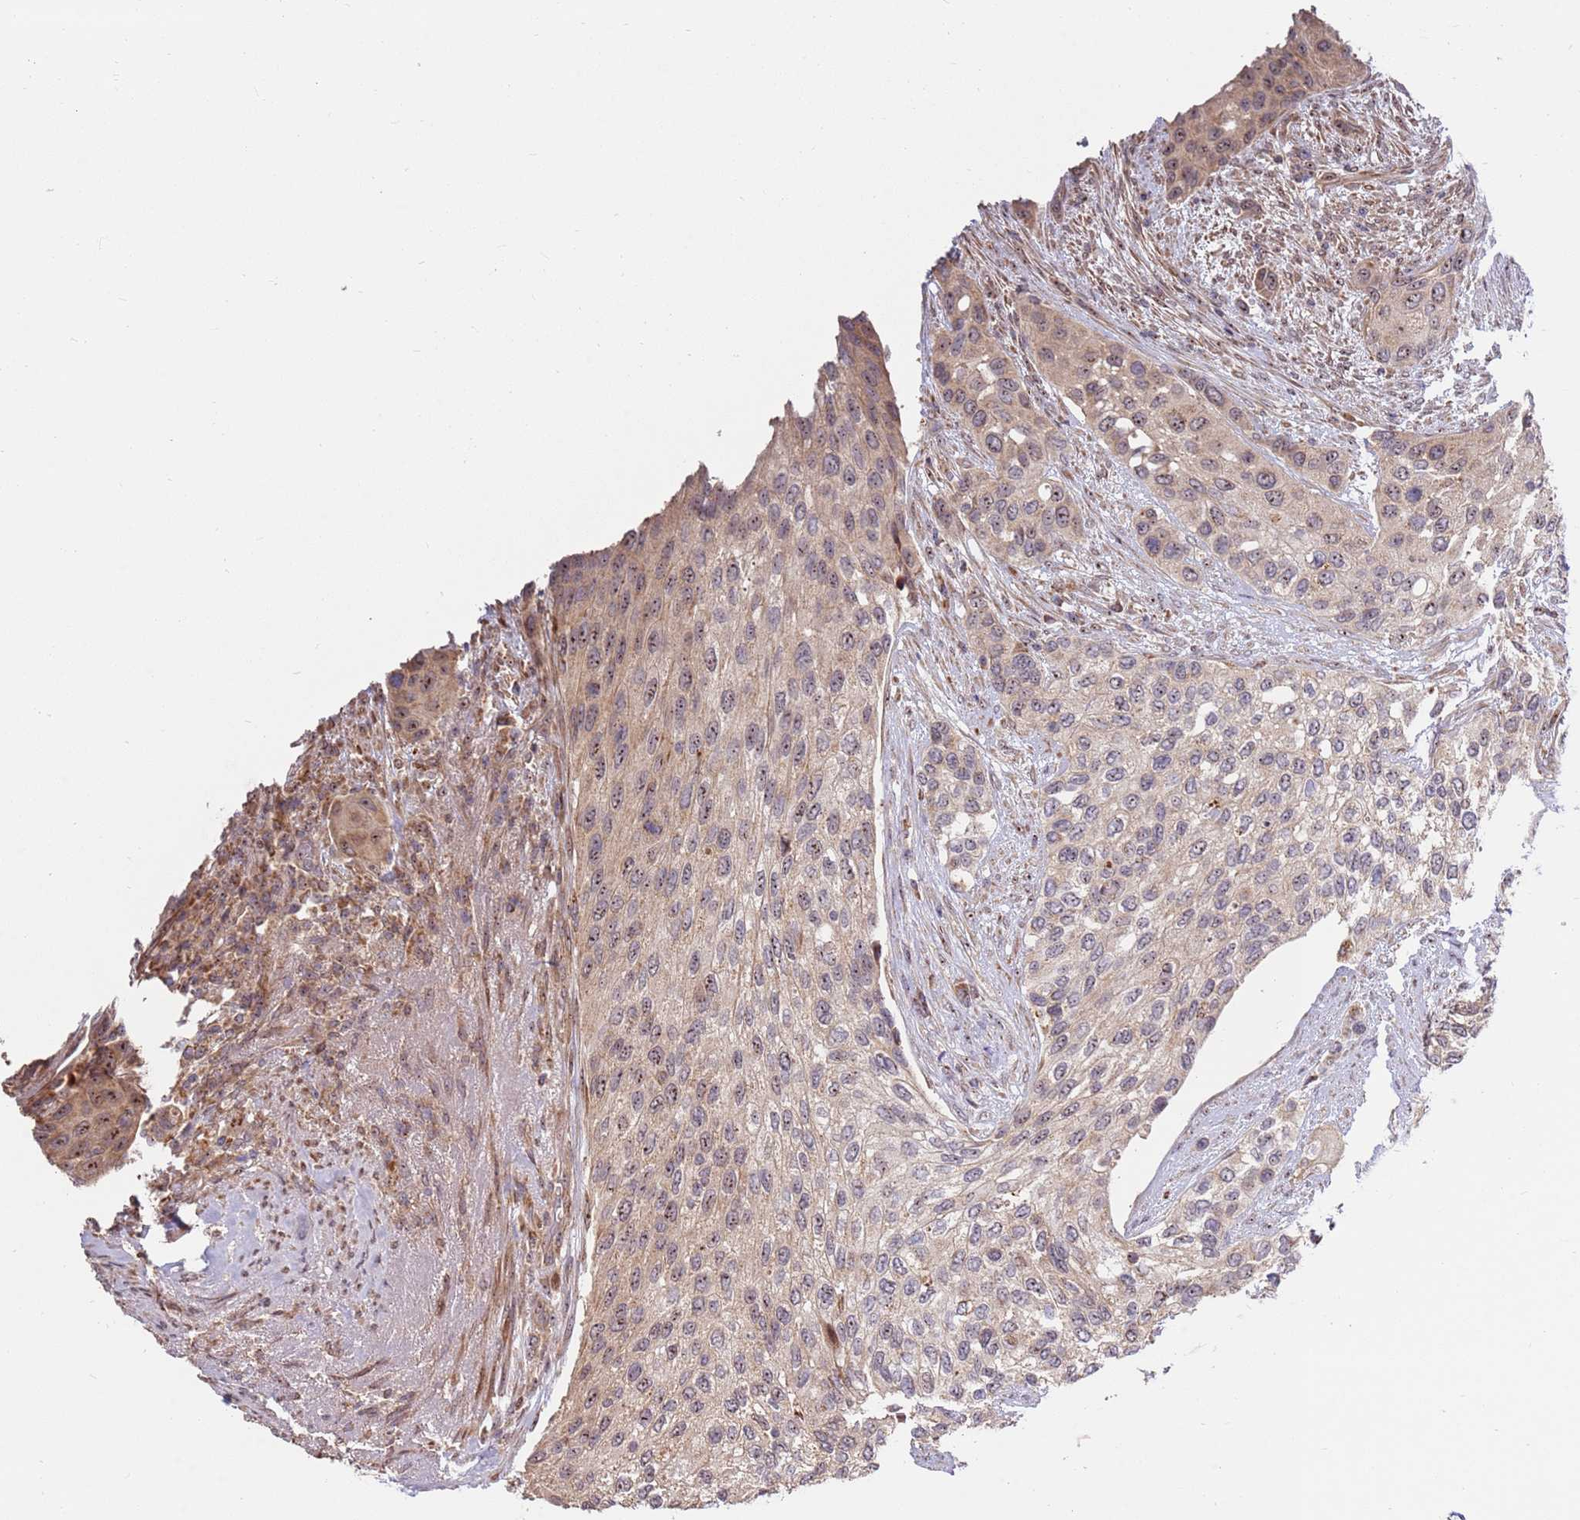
{"staining": {"intensity": "moderate", "quantity": "25%-75%", "location": "cytoplasmic/membranous,nuclear"}, "tissue": "urothelial cancer", "cell_type": "Tumor cells", "image_type": "cancer", "snomed": [{"axis": "morphology", "description": "Normal tissue, NOS"}, {"axis": "morphology", "description": "Urothelial carcinoma, High grade"}, {"axis": "topography", "description": "Vascular tissue"}, {"axis": "topography", "description": "Urinary bladder"}], "caption": "A medium amount of moderate cytoplasmic/membranous and nuclear expression is identified in about 25%-75% of tumor cells in high-grade urothelial carcinoma tissue.", "gene": "KIF25", "patient": {"sex": "female", "age": 56}}